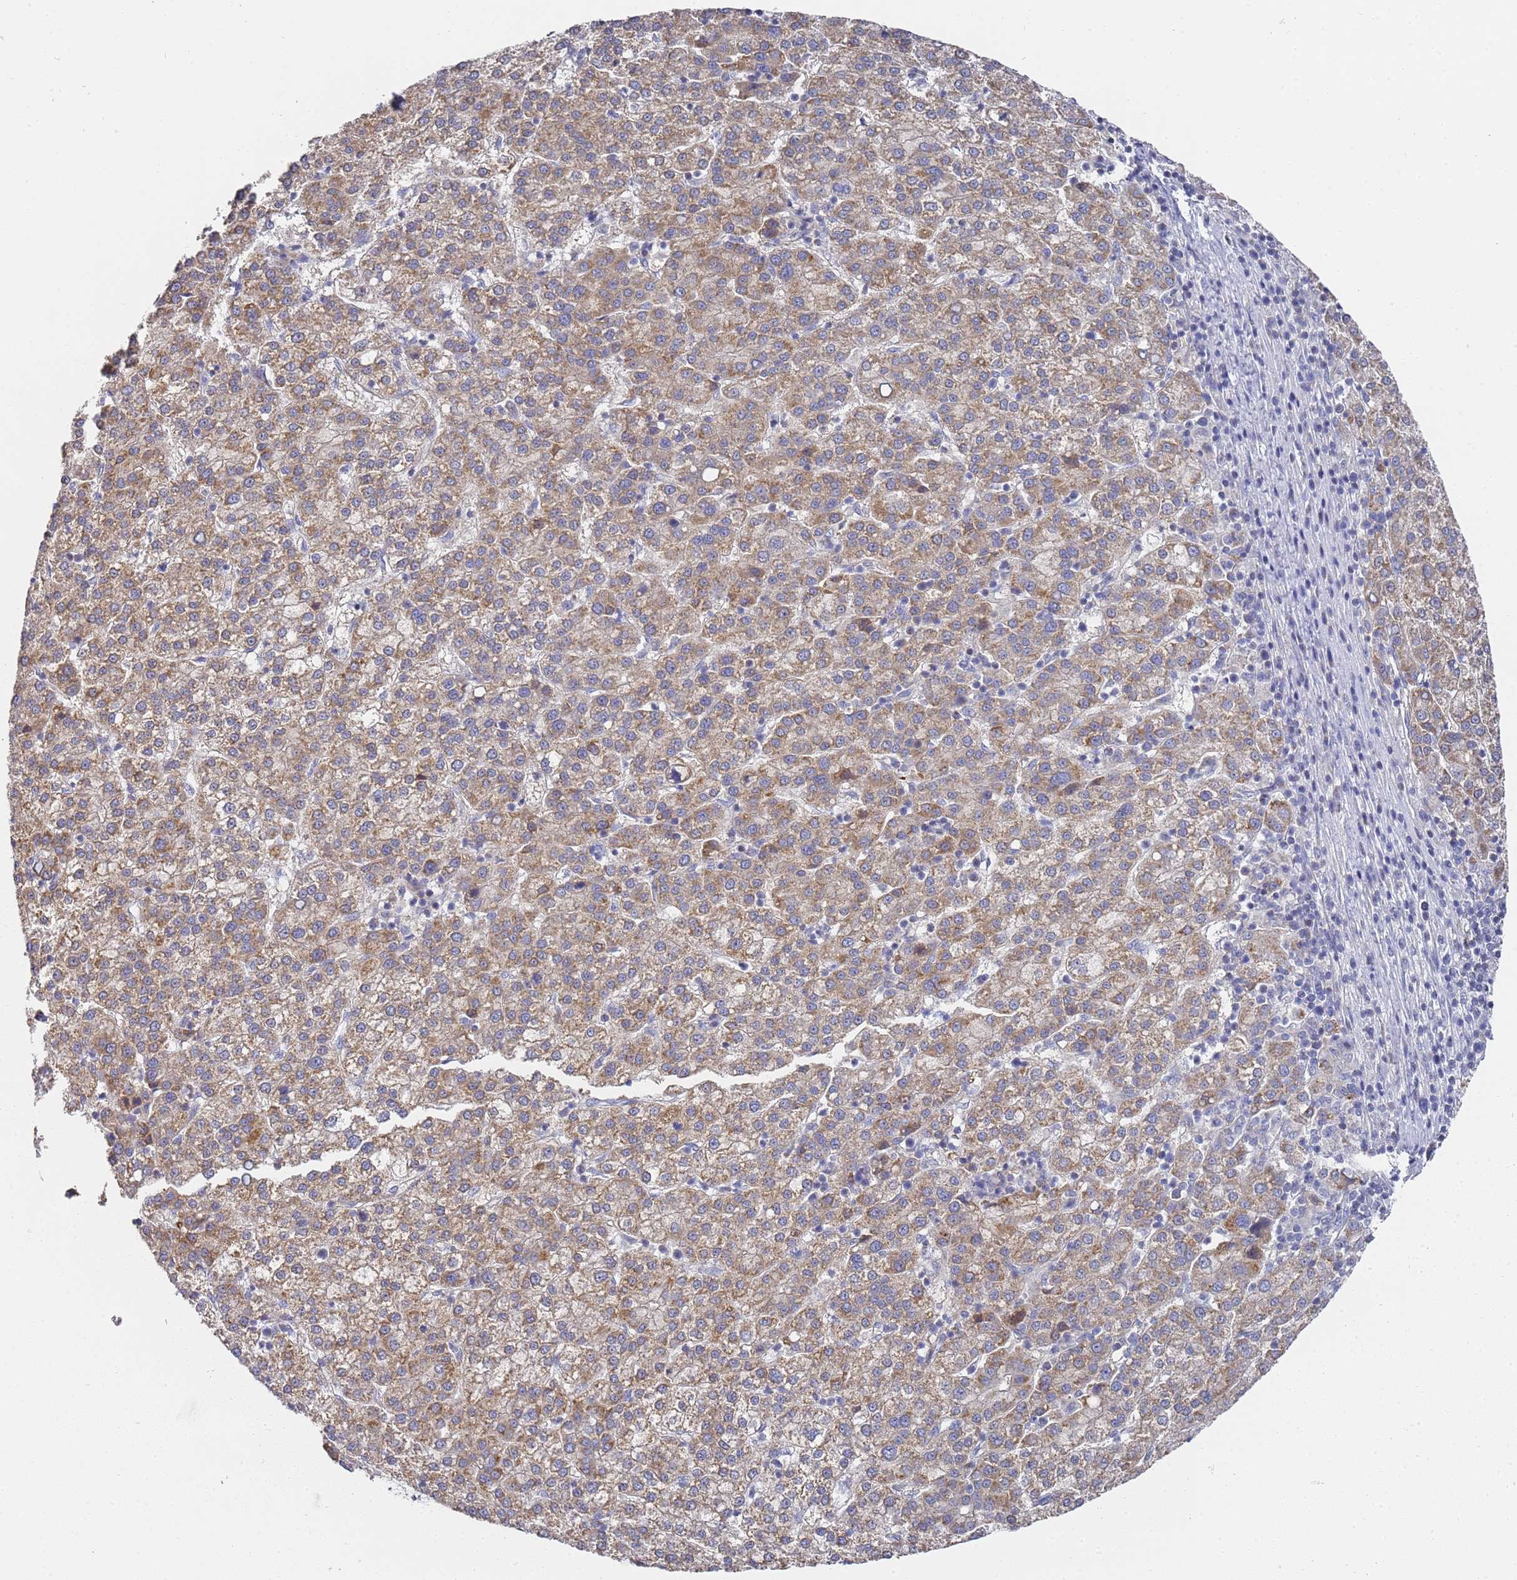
{"staining": {"intensity": "moderate", "quantity": ">75%", "location": "cytoplasmic/membranous"}, "tissue": "liver cancer", "cell_type": "Tumor cells", "image_type": "cancer", "snomed": [{"axis": "morphology", "description": "Carcinoma, Hepatocellular, NOS"}, {"axis": "topography", "description": "Liver"}], "caption": "Human liver hepatocellular carcinoma stained with a brown dye exhibits moderate cytoplasmic/membranous positive staining in approximately >75% of tumor cells.", "gene": "SCAPER", "patient": {"sex": "female", "age": 58}}